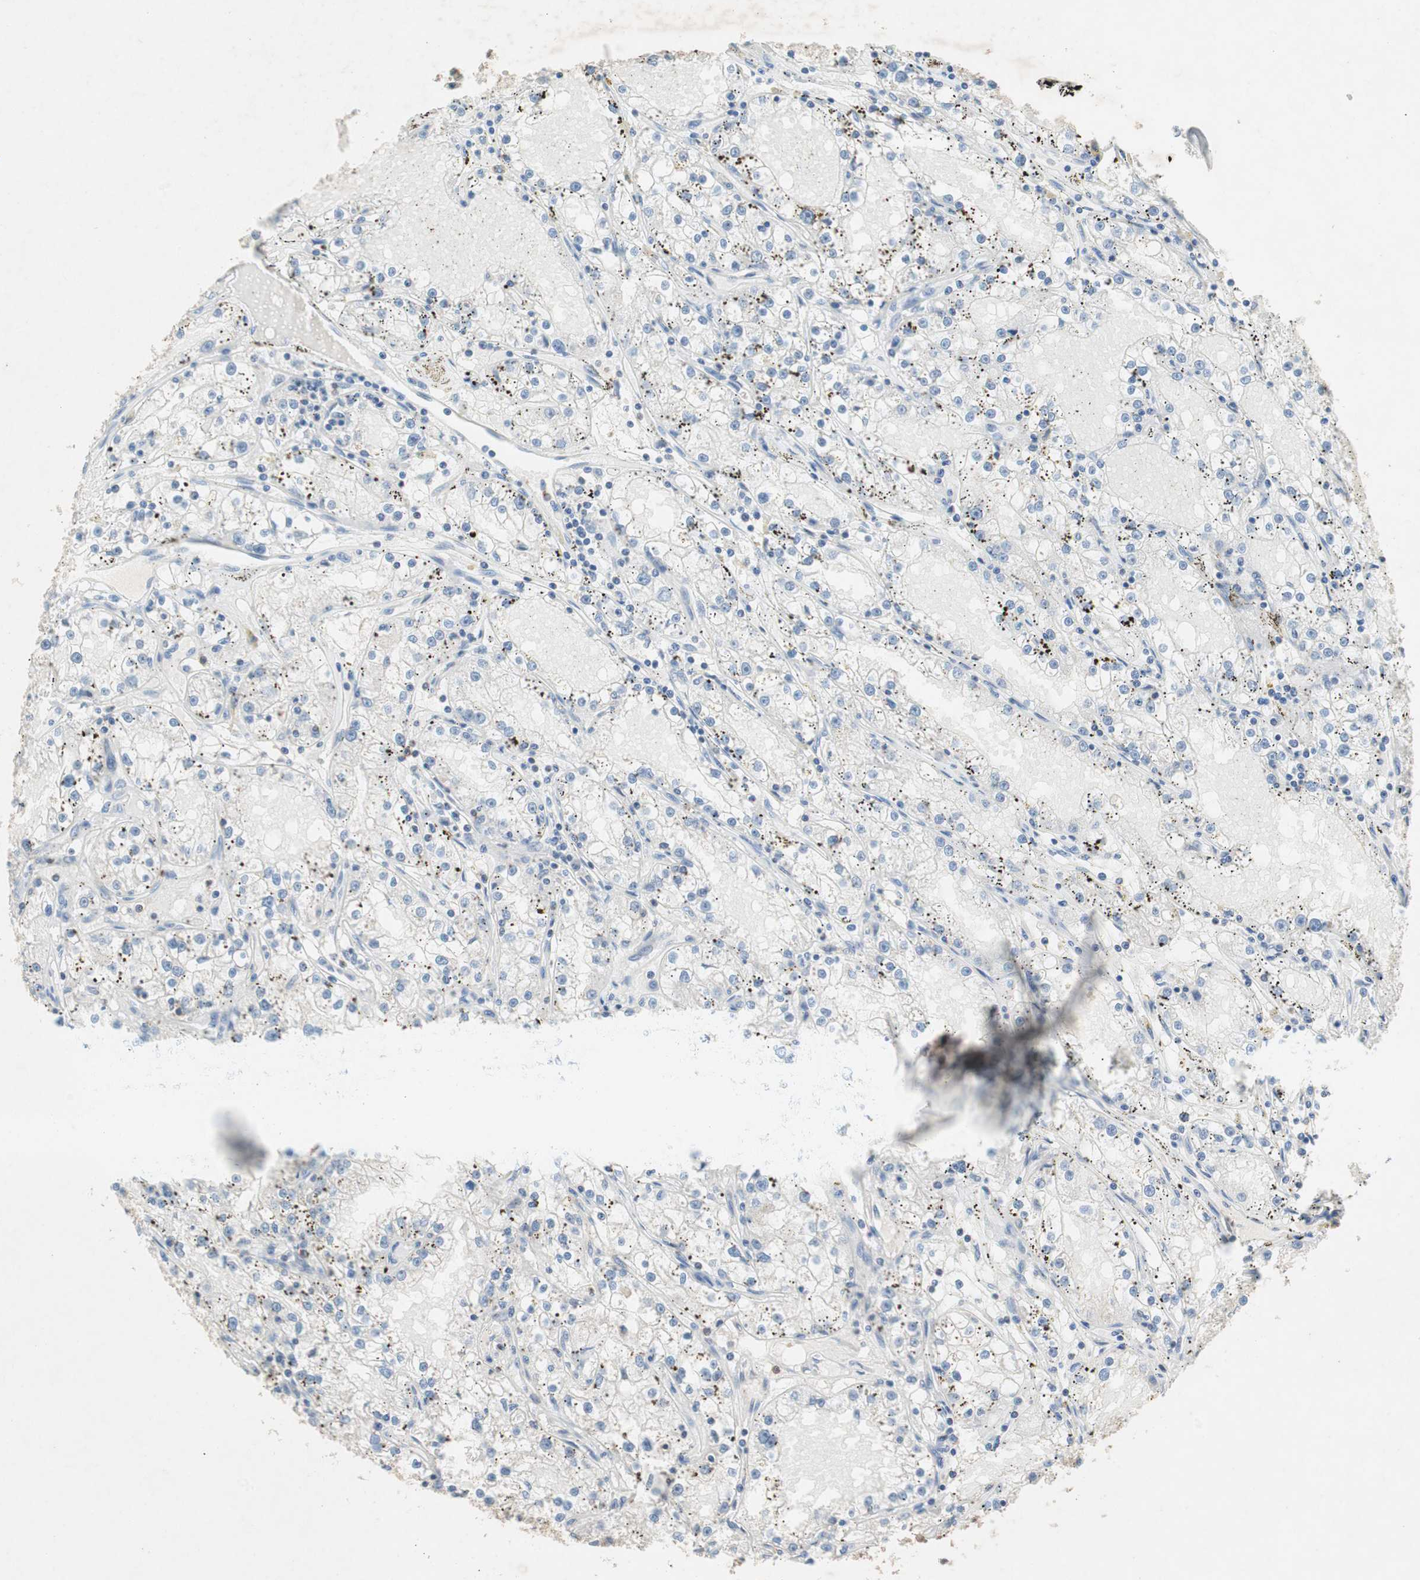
{"staining": {"intensity": "negative", "quantity": "none", "location": "none"}, "tissue": "renal cancer", "cell_type": "Tumor cells", "image_type": "cancer", "snomed": [{"axis": "morphology", "description": "Adenocarcinoma, NOS"}, {"axis": "topography", "description": "Kidney"}], "caption": "Immunohistochemical staining of adenocarcinoma (renal) shows no significant staining in tumor cells.", "gene": "GALT", "patient": {"sex": "male", "age": 56}}